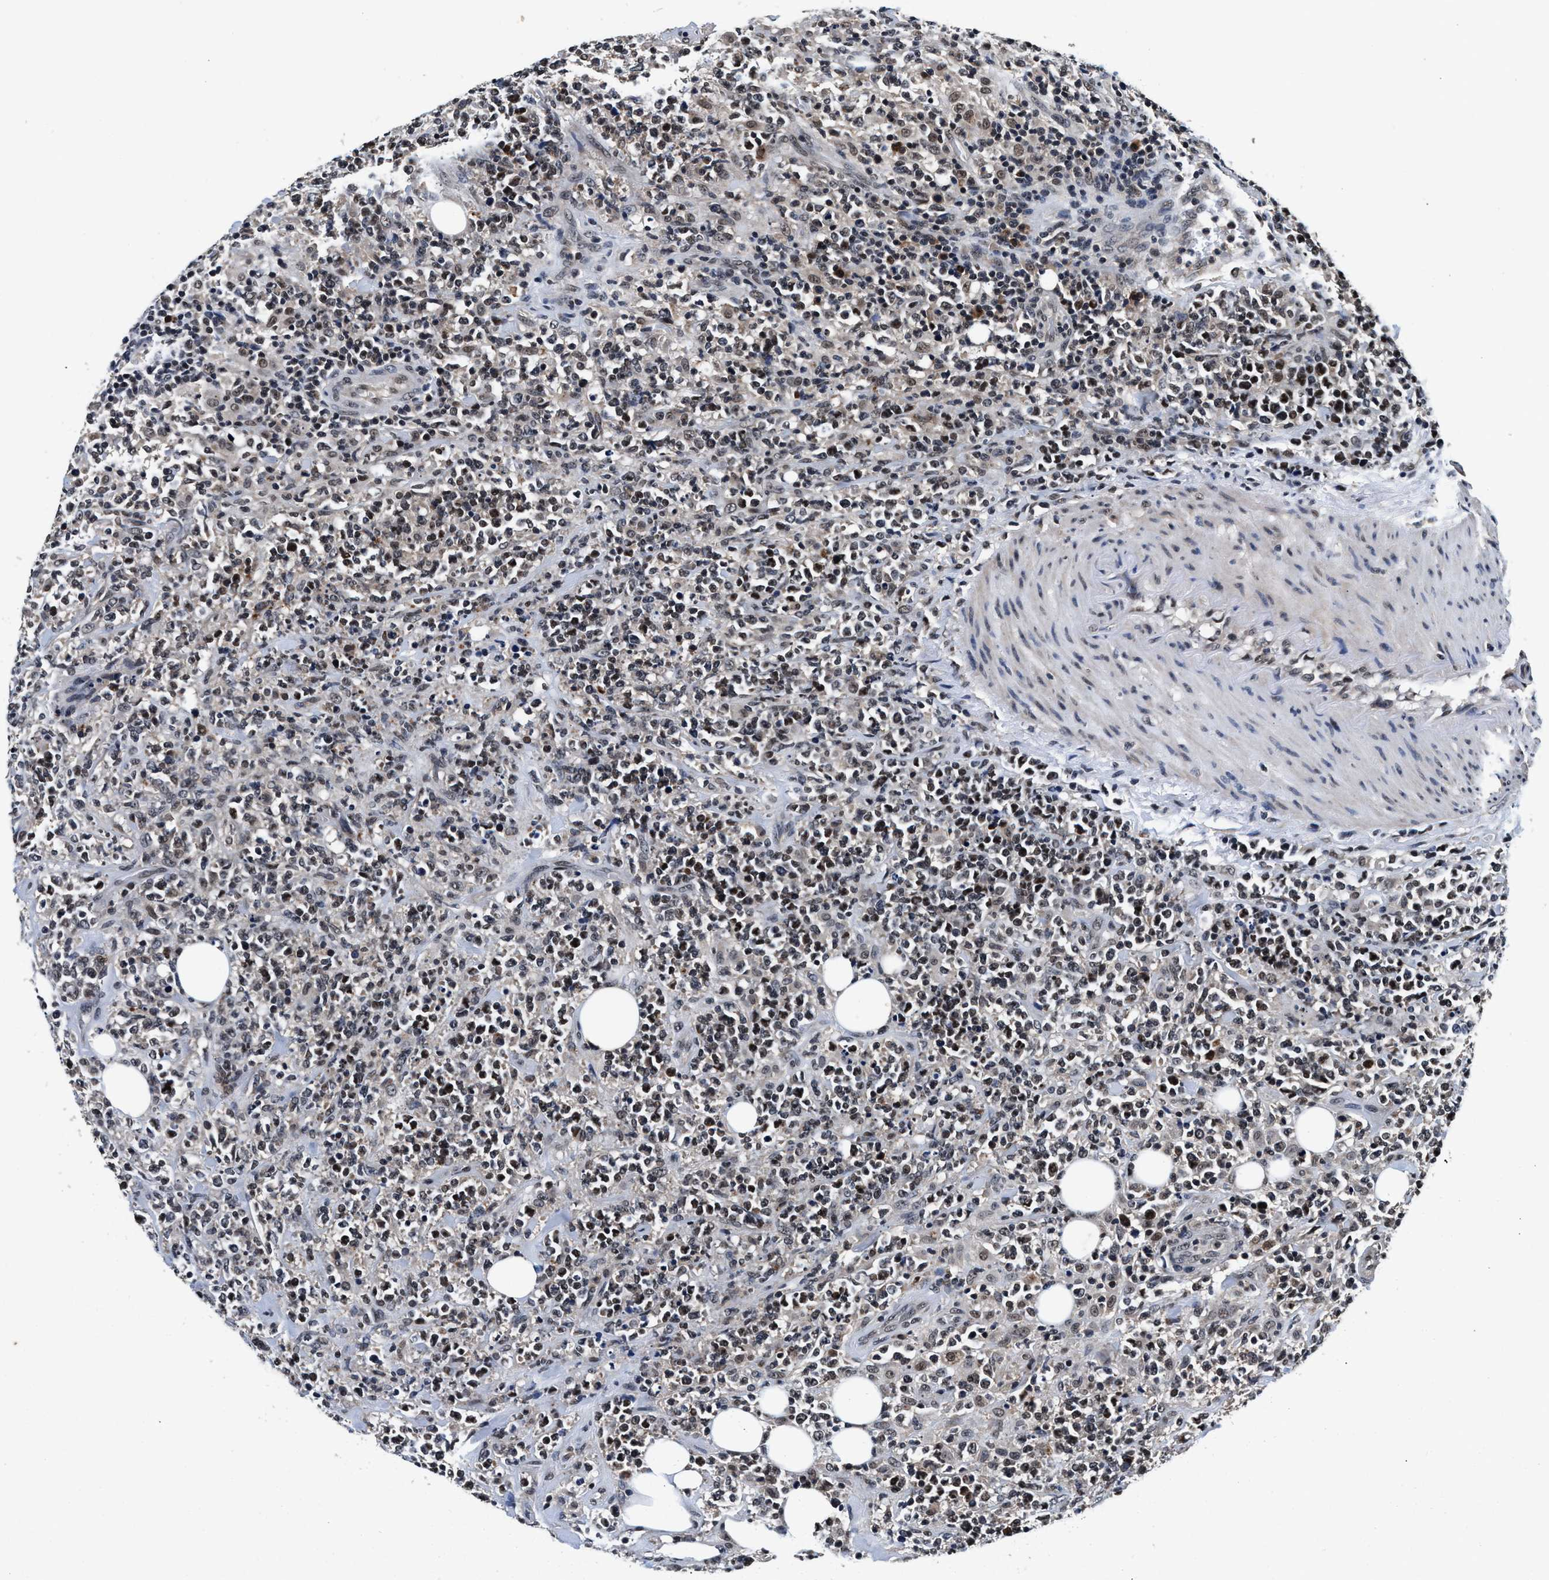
{"staining": {"intensity": "moderate", "quantity": "25%-75%", "location": "nuclear"}, "tissue": "lymphoma", "cell_type": "Tumor cells", "image_type": "cancer", "snomed": [{"axis": "morphology", "description": "Malignant lymphoma, non-Hodgkin's type, High grade"}, {"axis": "topography", "description": "Soft tissue"}], "caption": "Immunohistochemistry staining of lymphoma, which reveals medium levels of moderate nuclear expression in about 25%-75% of tumor cells indicating moderate nuclear protein staining. The staining was performed using DAB (3,3'-diaminobenzidine) (brown) for protein detection and nuclei were counterstained in hematoxylin (blue).", "gene": "USP16", "patient": {"sex": "male", "age": 18}}